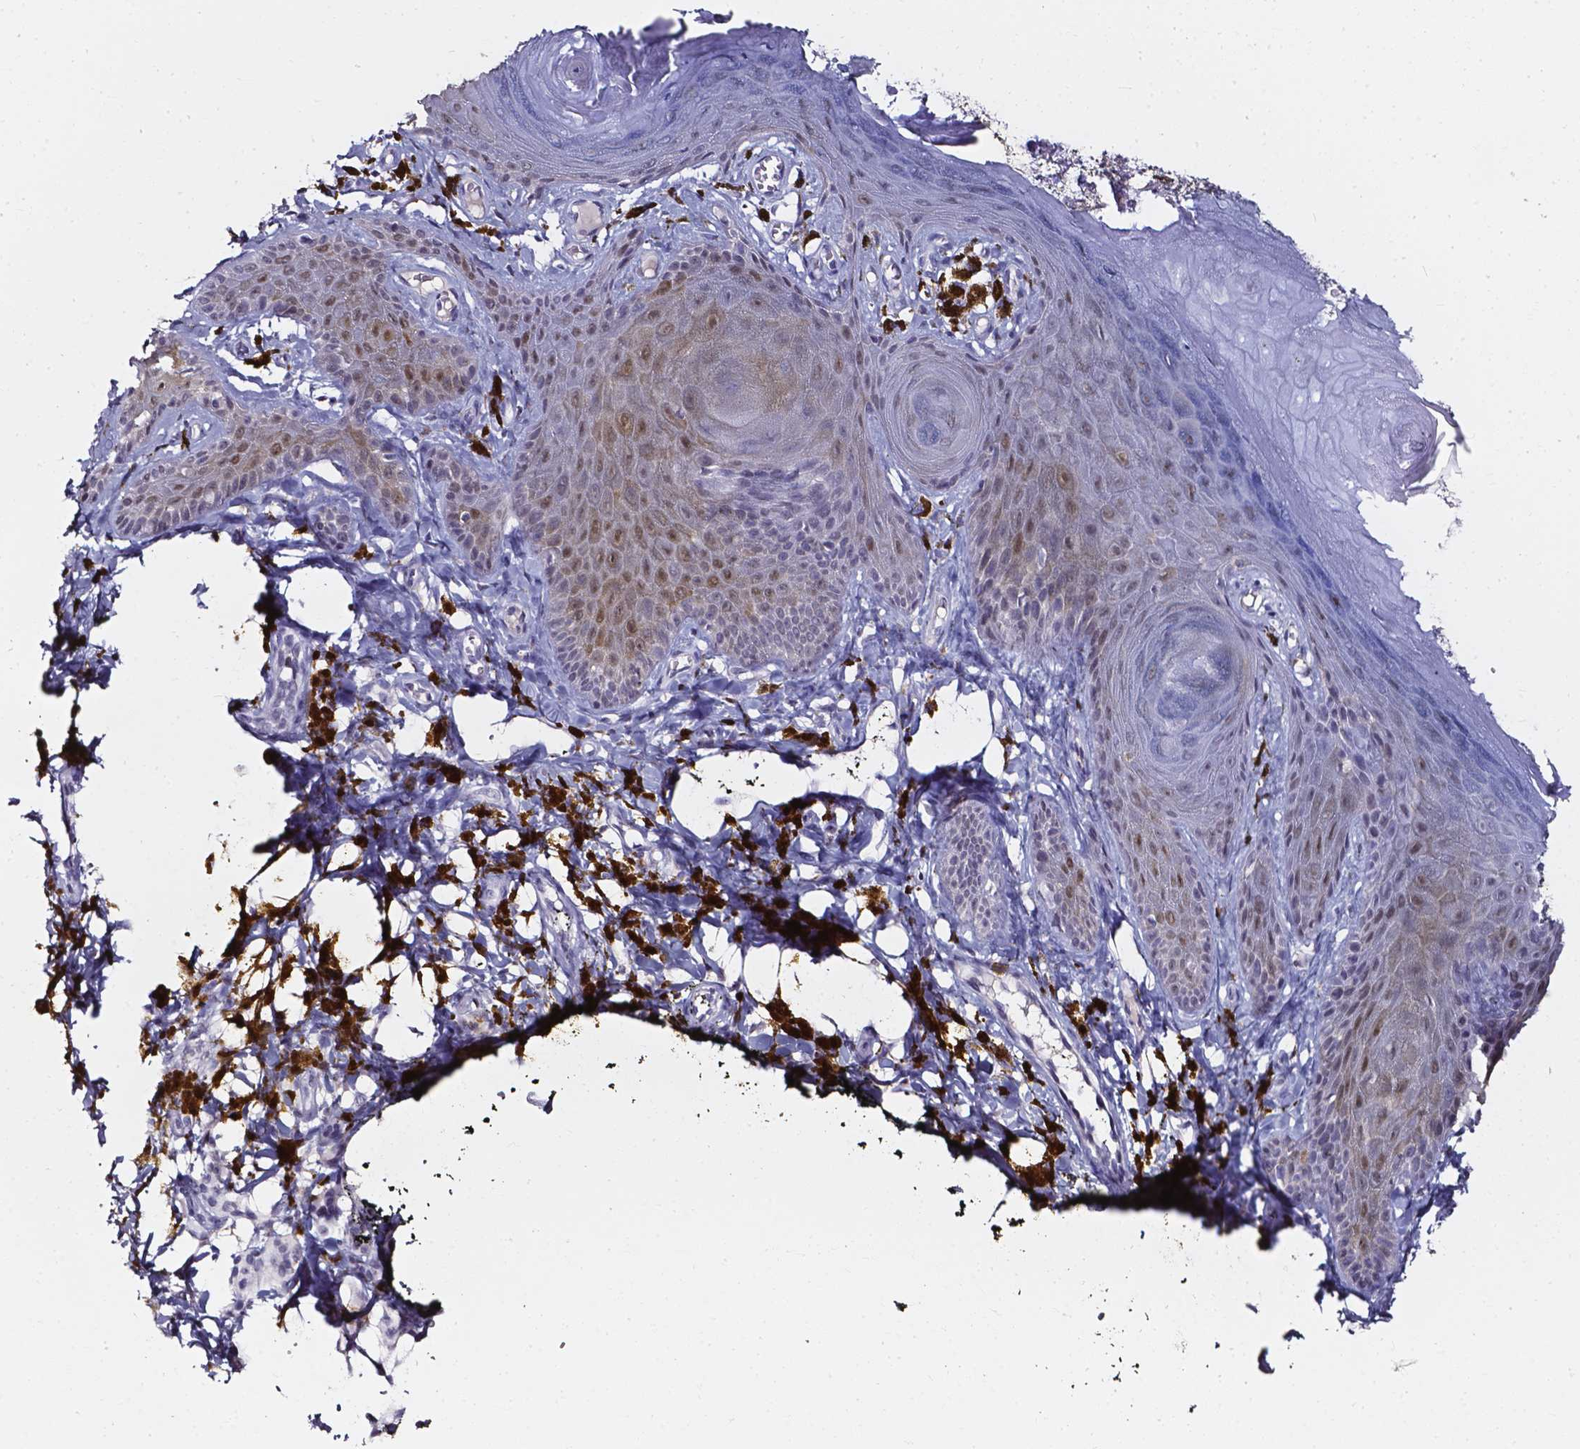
{"staining": {"intensity": "weak", "quantity": "25%-75%", "location": "cytoplasmic/membranous,nuclear"}, "tissue": "melanoma", "cell_type": "Tumor cells", "image_type": "cancer", "snomed": [{"axis": "morphology", "description": "Malignant melanoma, NOS"}, {"axis": "topography", "description": "Skin"}], "caption": "IHC of human malignant melanoma demonstrates low levels of weak cytoplasmic/membranous and nuclear staining in approximately 25%-75% of tumor cells.", "gene": "AKR1B10", "patient": {"sex": "female", "age": 80}}